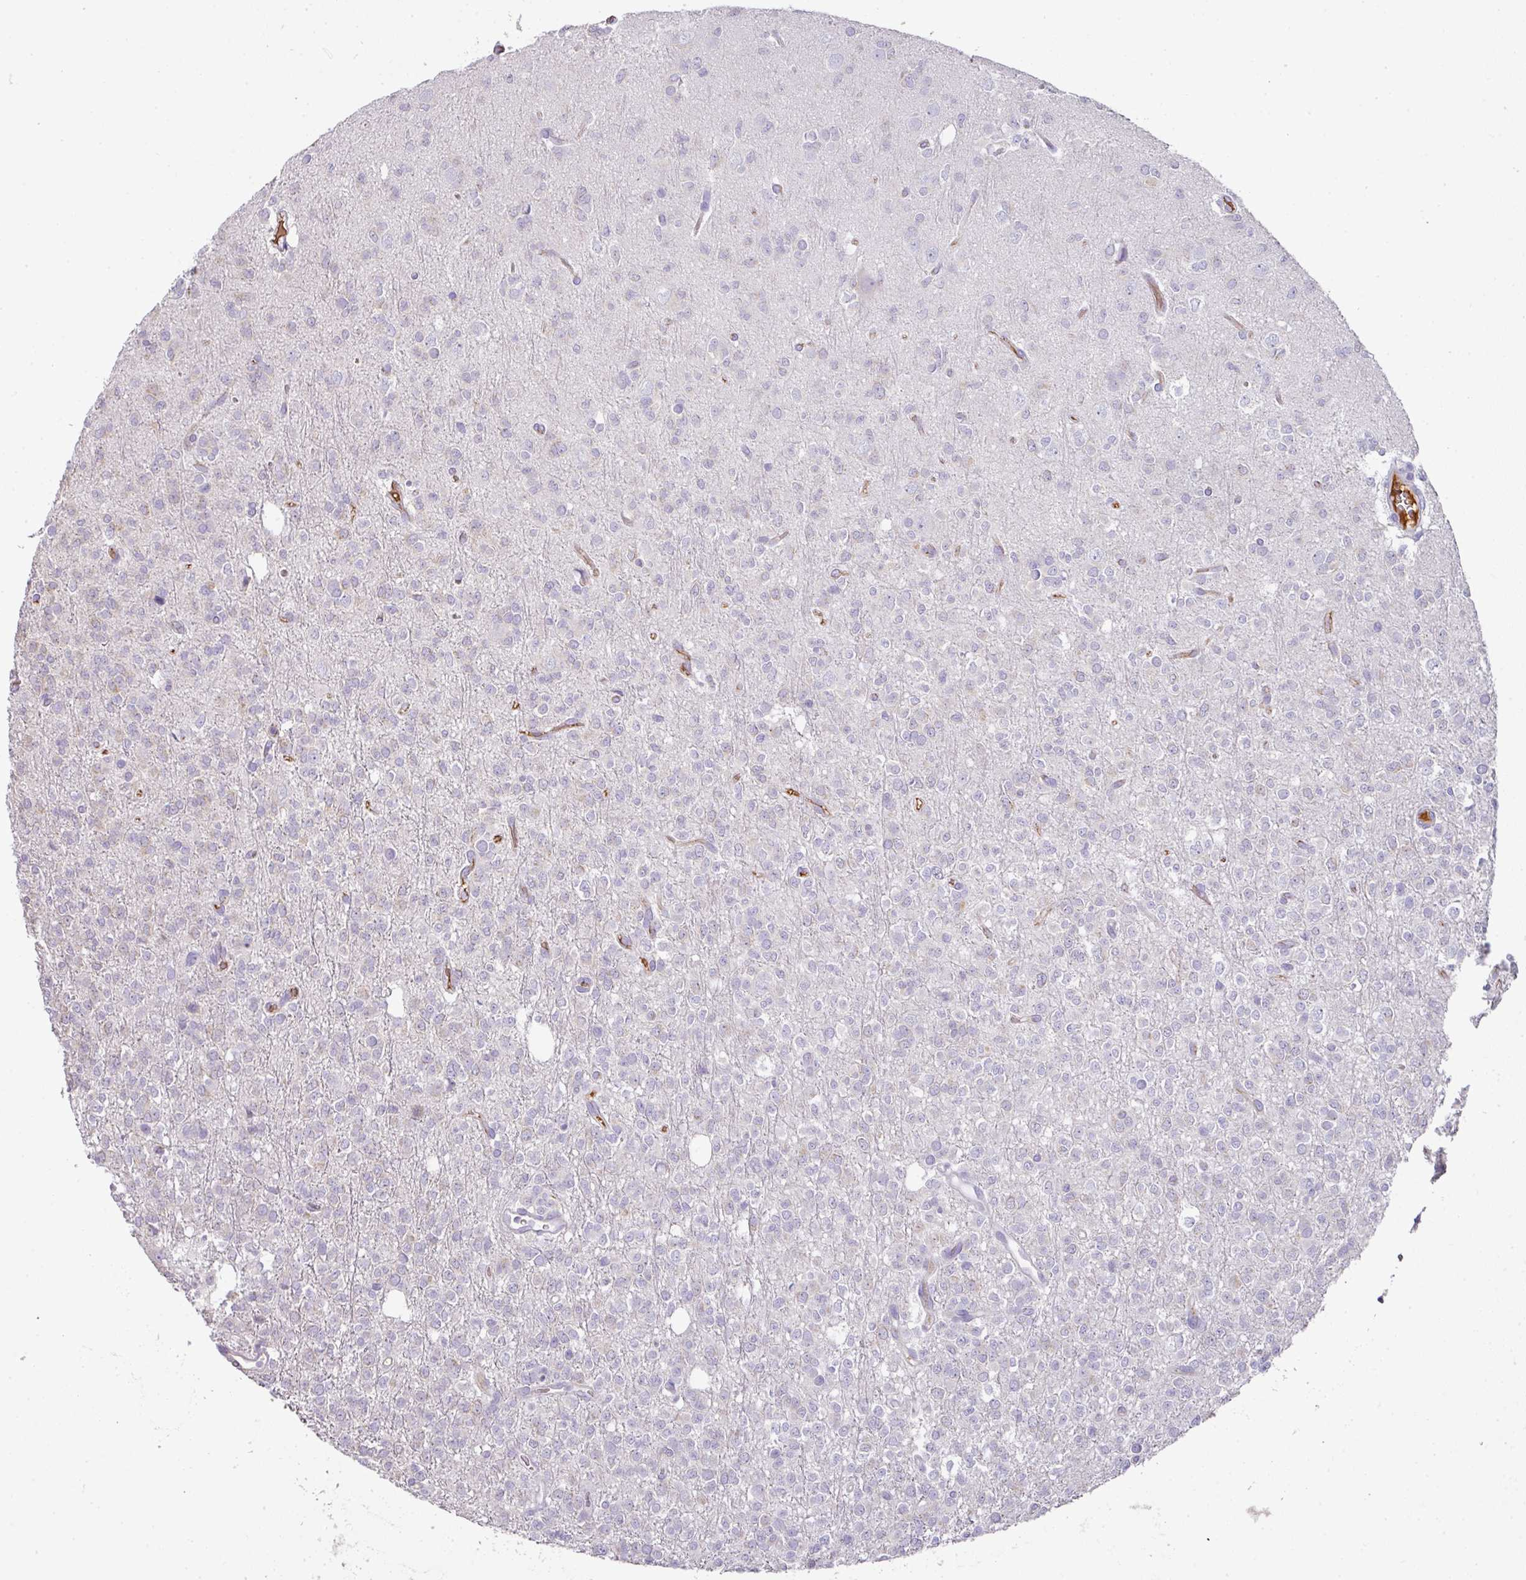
{"staining": {"intensity": "negative", "quantity": "none", "location": "none"}, "tissue": "glioma", "cell_type": "Tumor cells", "image_type": "cancer", "snomed": [{"axis": "morphology", "description": "Glioma, malignant, Low grade"}, {"axis": "topography", "description": "Brain"}], "caption": "A micrograph of human malignant low-grade glioma is negative for staining in tumor cells.", "gene": "CCZ1", "patient": {"sex": "female", "age": 33}}